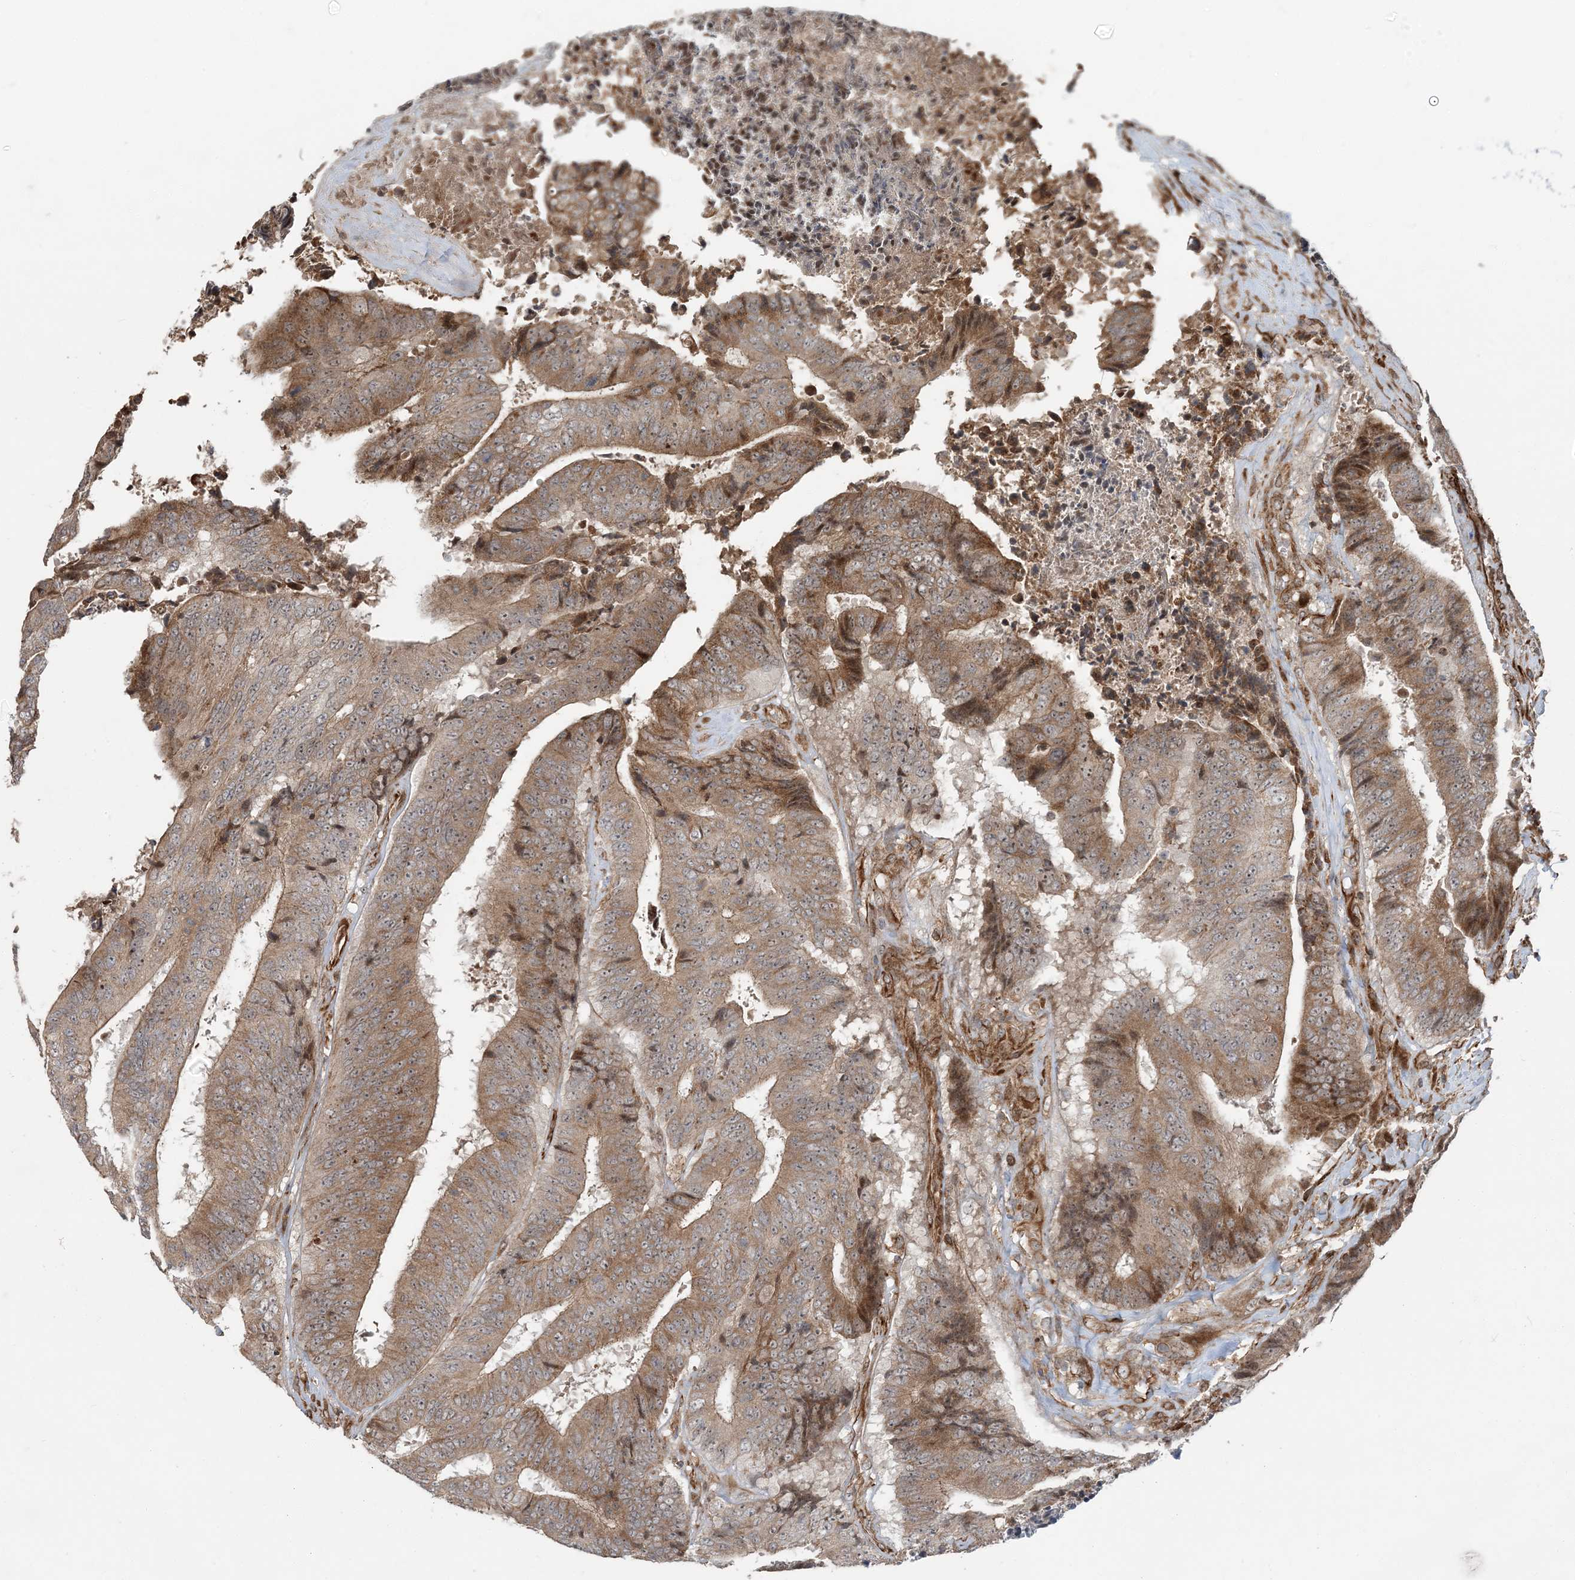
{"staining": {"intensity": "moderate", "quantity": ">75%", "location": "cytoplasmic/membranous"}, "tissue": "colorectal cancer", "cell_type": "Tumor cells", "image_type": "cancer", "snomed": [{"axis": "morphology", "description": "Adenocarcinoma, NOS"}, {"axis": "topography", "description": "Rectum"}], "caption": "Colorectal adenocarcinoma stained for a protein (brown) displays moderate cytoplasmic/membranous positive positivity in about >75% of tumor cells.", "gene": "EDEM2", "patient": {"sex": "male", "age": 72}}